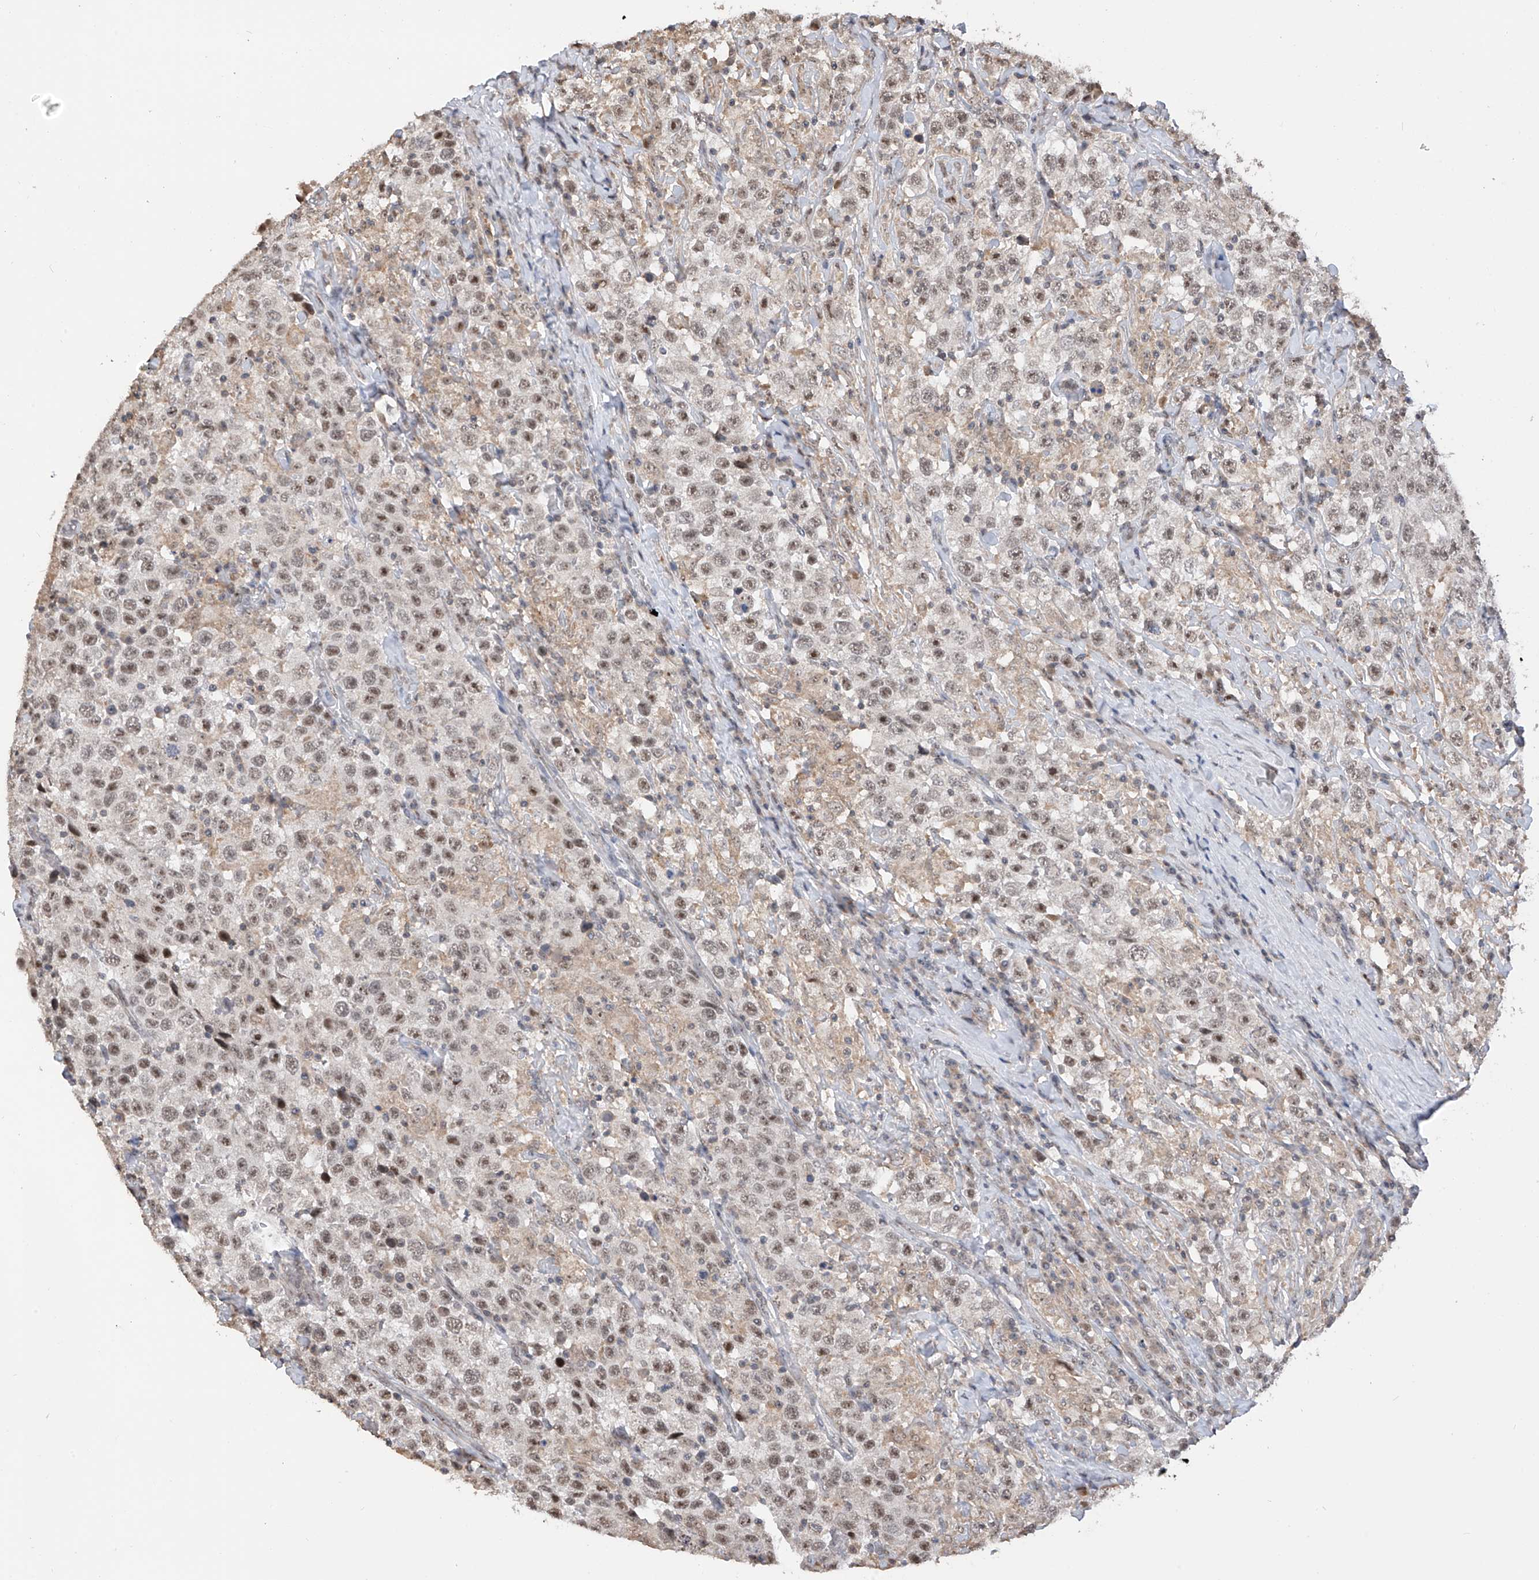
{"staining": {"intensity": "moderate", "quantity": ">75%", "location": "nuclear"}, "tissue": "testis cancer", "cell_type": "Tumor cells", "image_type": "cancer", "snomed": [{"axis": "morphology", "description": "Seminoma, NOS"}, {"axis": "topography", "description": "Testis"}], "caption": "Immunohistochemistry histopathology image of neoplastic tissue: testis cancer (seminoma) stained using immunohistochemistry displays medium levels of moderate protein expression localized specifically in the nuclear of tumor cells, appearing as a nuclear brown color.", "gene": "C1orf131", "patient": {"sex": "male", "age": 41}}